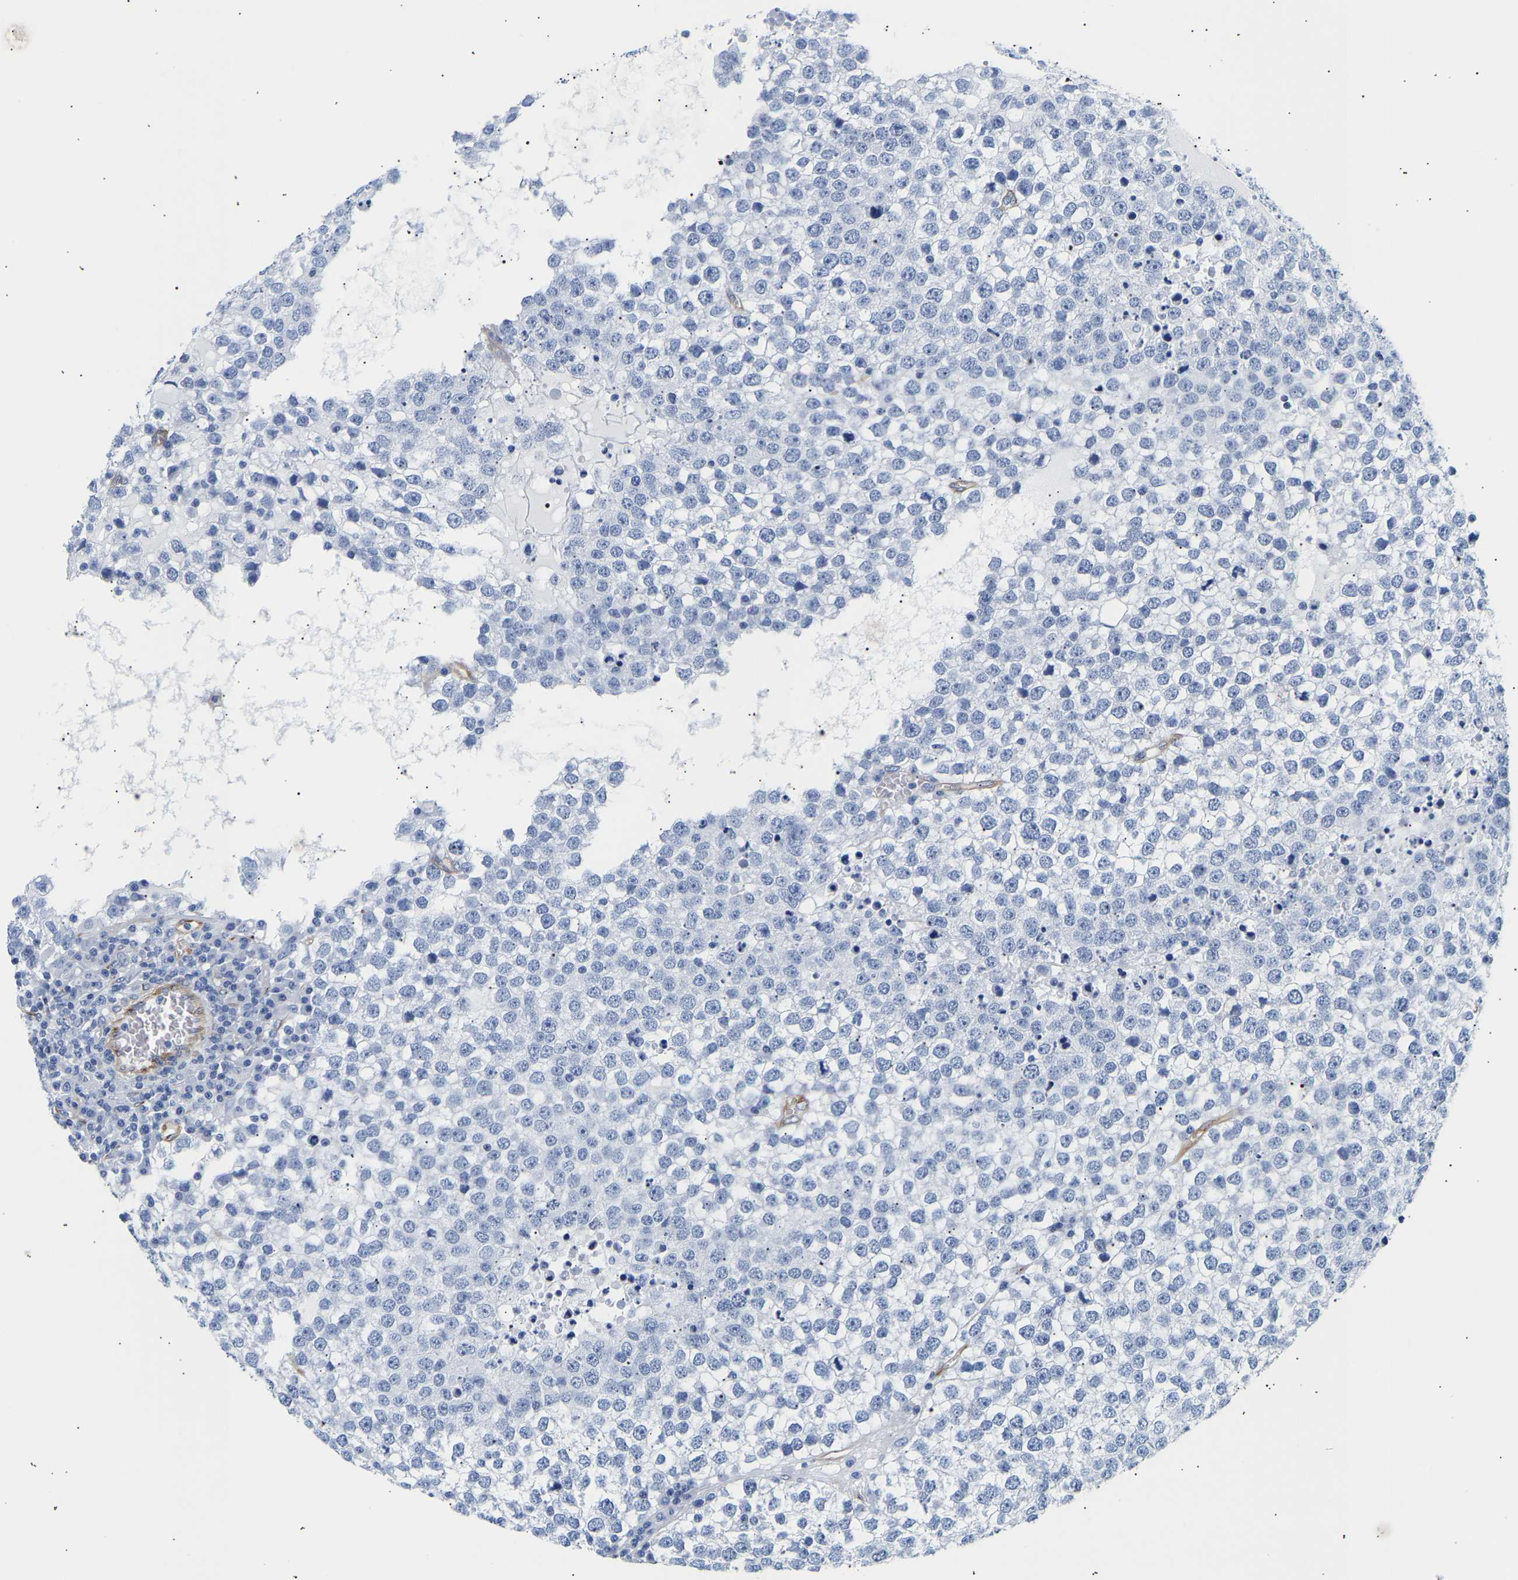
{"staining": {"intensity": "negative", "quantity": "none", "location": "none"}, "tissue": "testis cancer", "cell_type": "Tumor cells", "image_type": "cancer", "snomed": [{"axis": "morphology", "description": "Seminoma, NOS"}, {"axis": "topography", "description": "Testis"}], "caption": "Tumor cells show no significant staining in seminoma (testis).", "gene": "IGFBP7", "patient": {"sex": "male", "age": 65}}